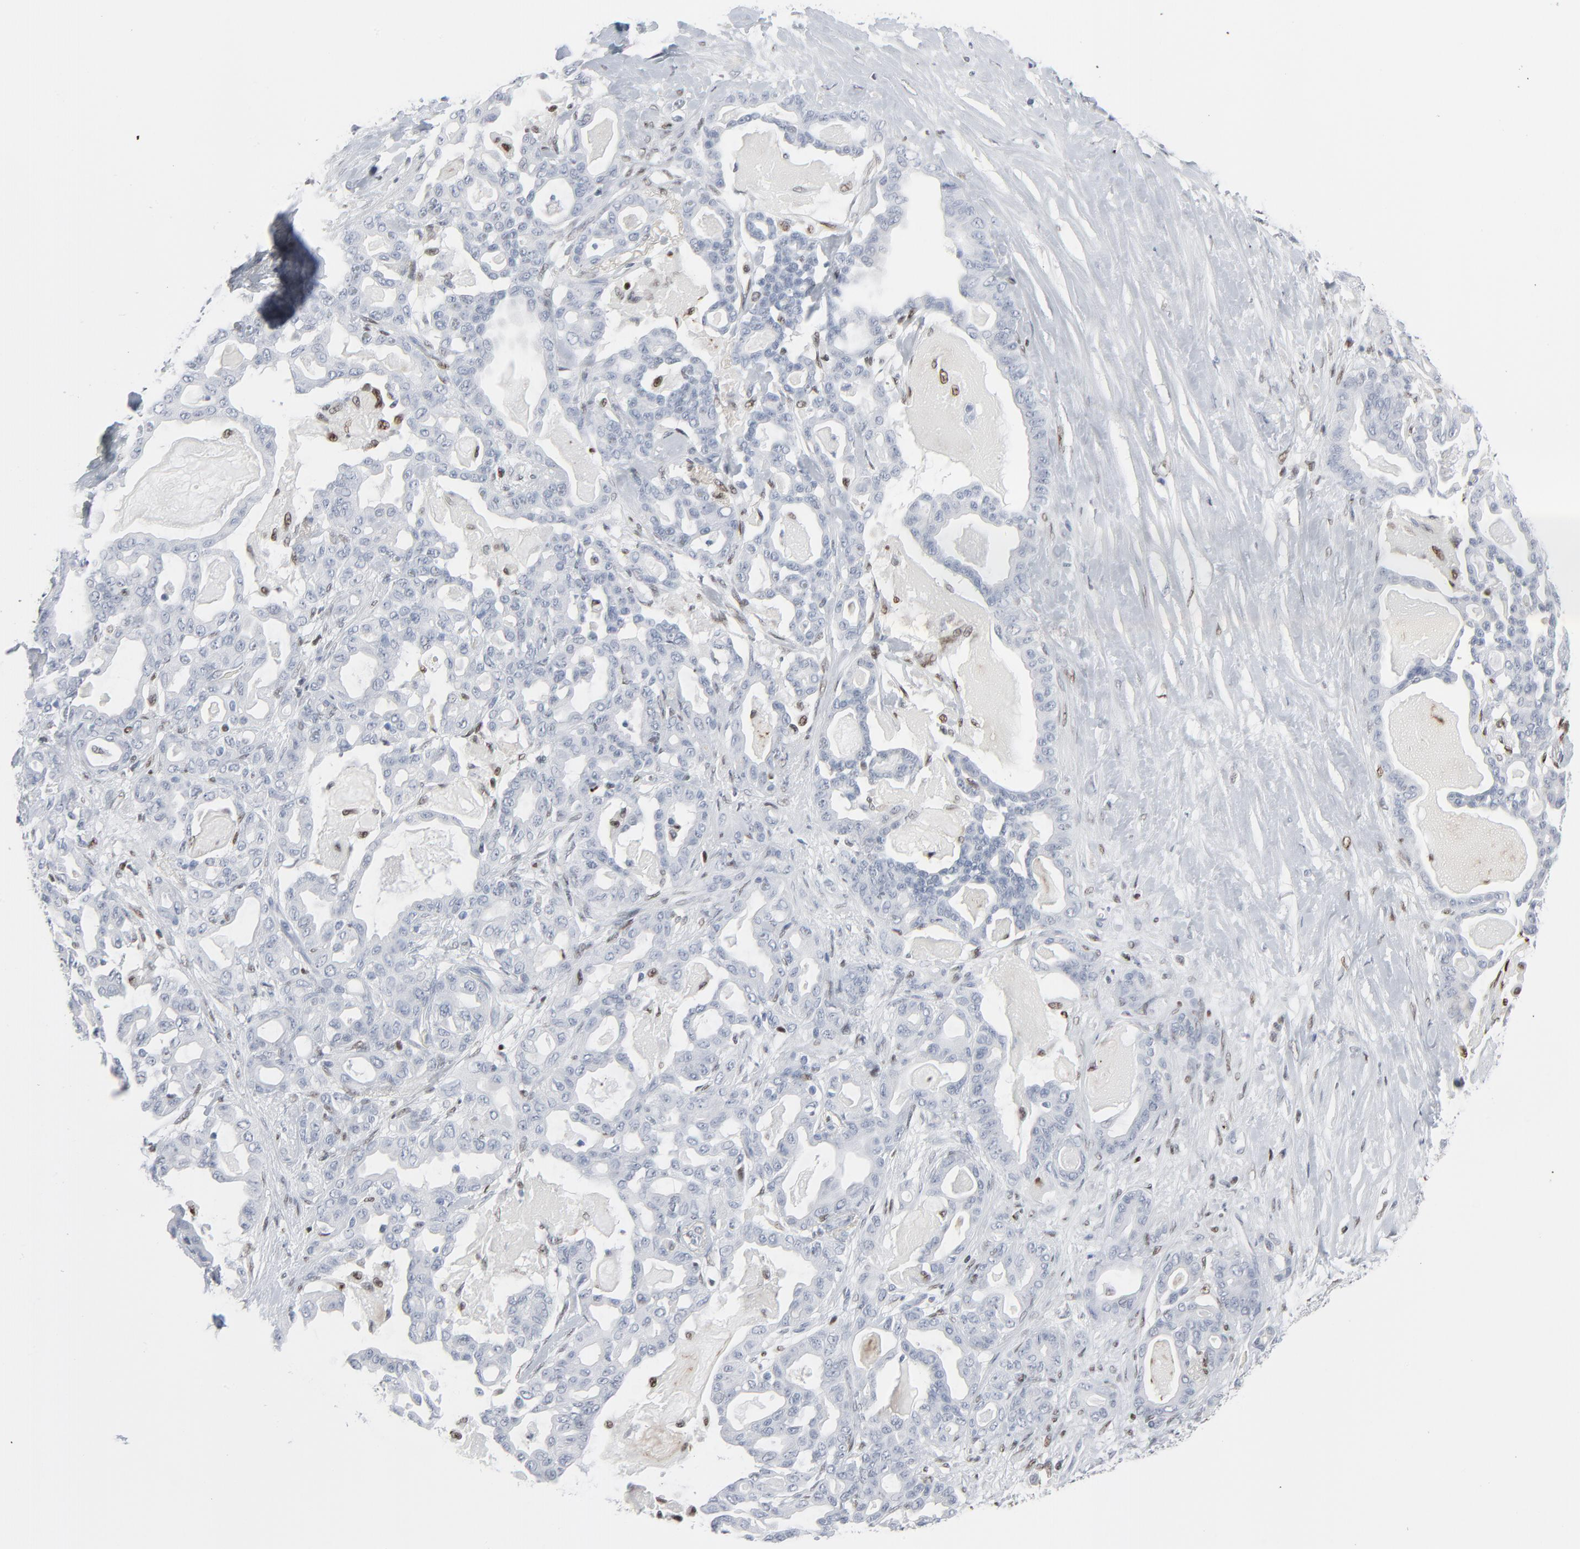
{"staining": {"intensity": "negative", "quantity": "none", "location": "none"}, "tissue": "pancreatic cancer", "cell_type": "Tumor cells", "image_type": "cancer", "snomed": [{"axis": "morphology", "description": "Adenocarcinoma, NOS"}, {"axis": "topography", "description": "Pancreas"}], "caption": "Human pancreatic cancer stained for a protein using IHC shows no staining in tumor cells.", "gene": "MITF", "patient": {"sex": "male", "age": 63}}